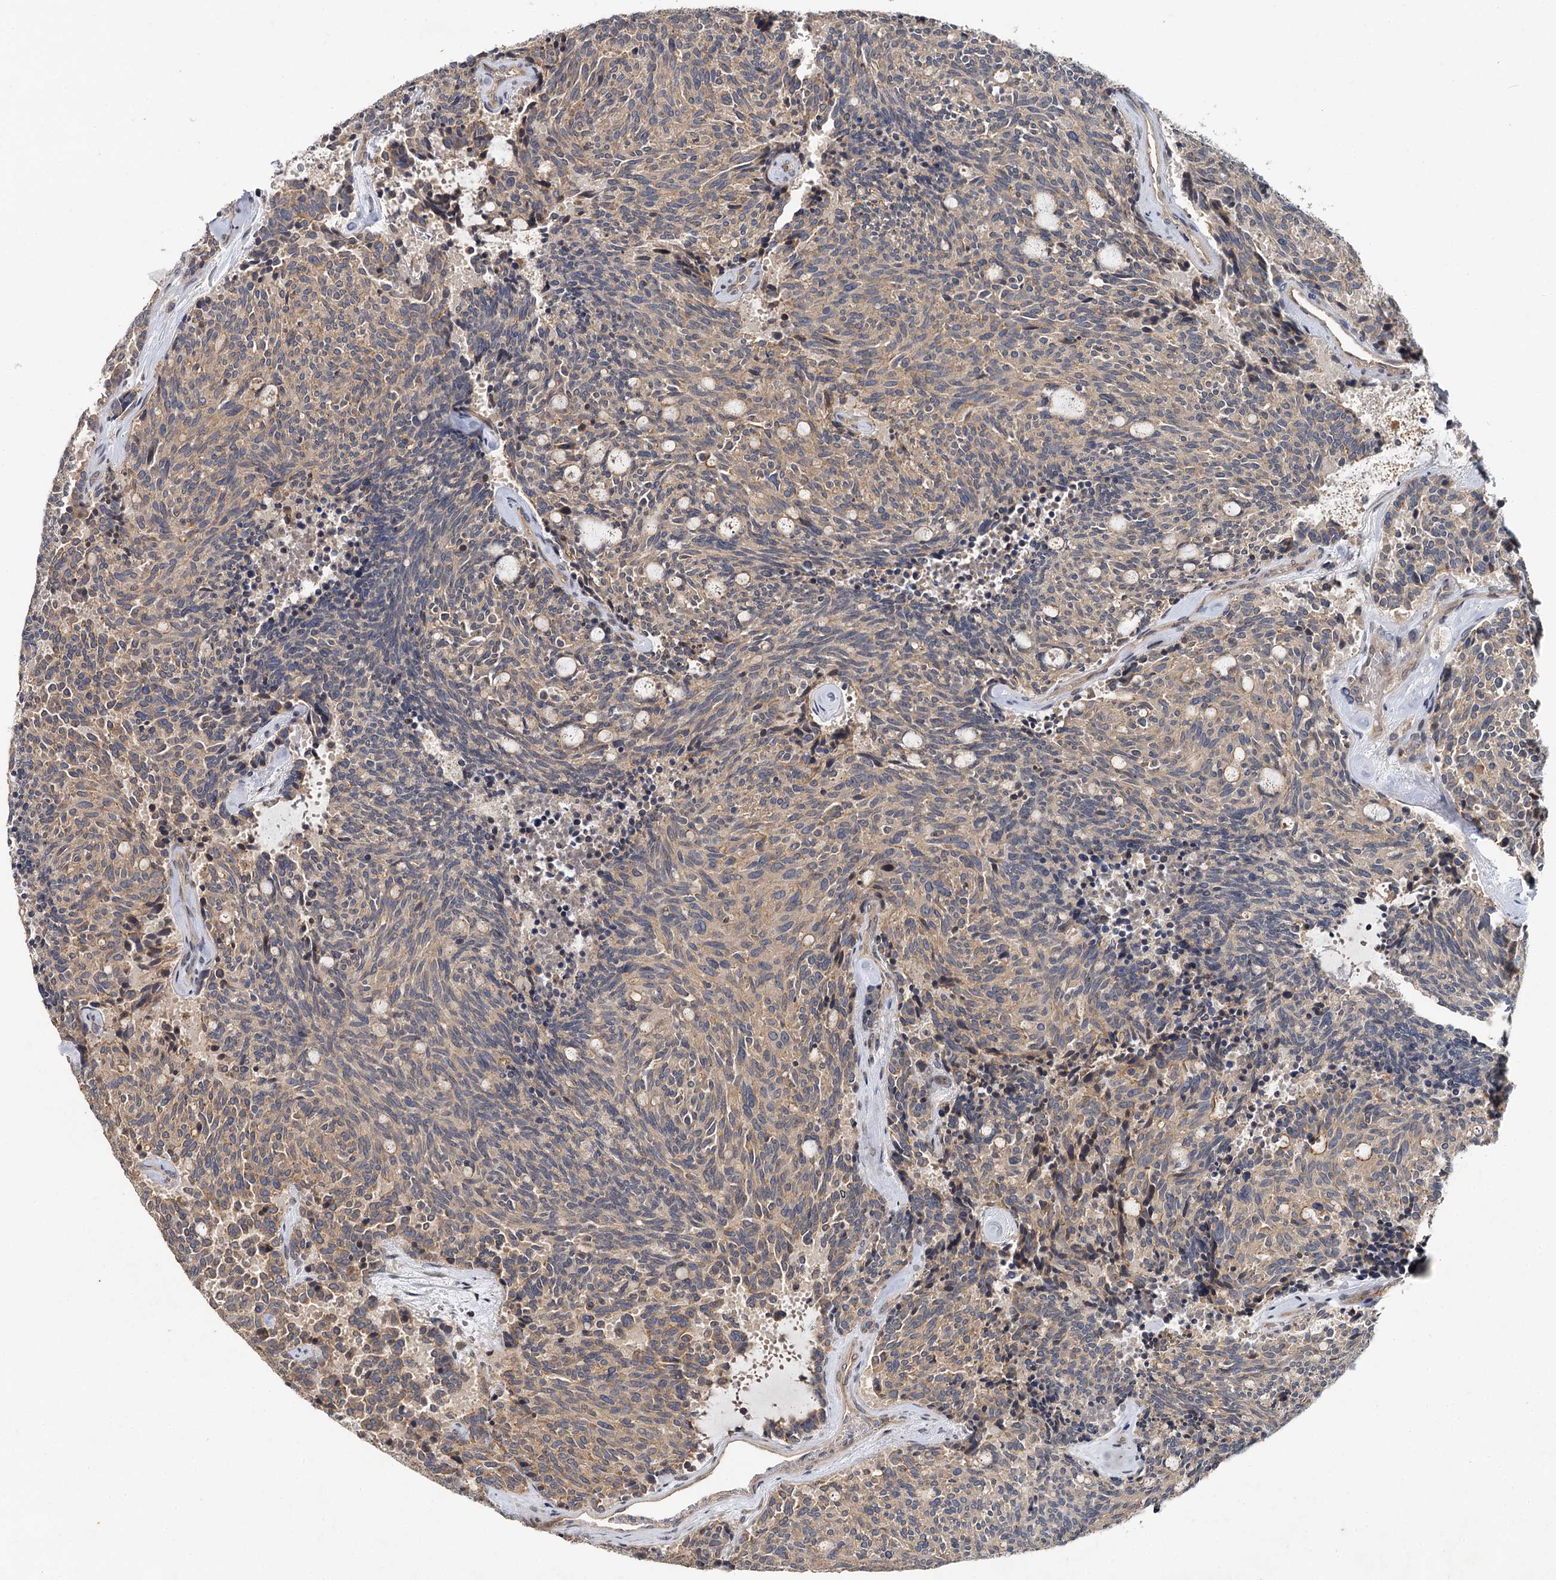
{"staining": {"intensity": "weak", "quantity": ">75%", "location": "cytoplasmic/membranous"}, "tissue": "carcinoid", "cell_type": "Tumor cells", "image_type": "cancer", "snomed": [{"axis": "morphology", "description": "Carcinoid, malignant, NOS"}, {"axis": "topography", "description": "Pancreas"}], "caption": "Carcinoid was stained to show a protein in brown. There is low levels of weak cytoplasmic/membranous staining in about >75% of tumor cells.", "gene": "ZNF324", "patient": {"sex": "female", "age": 54}}